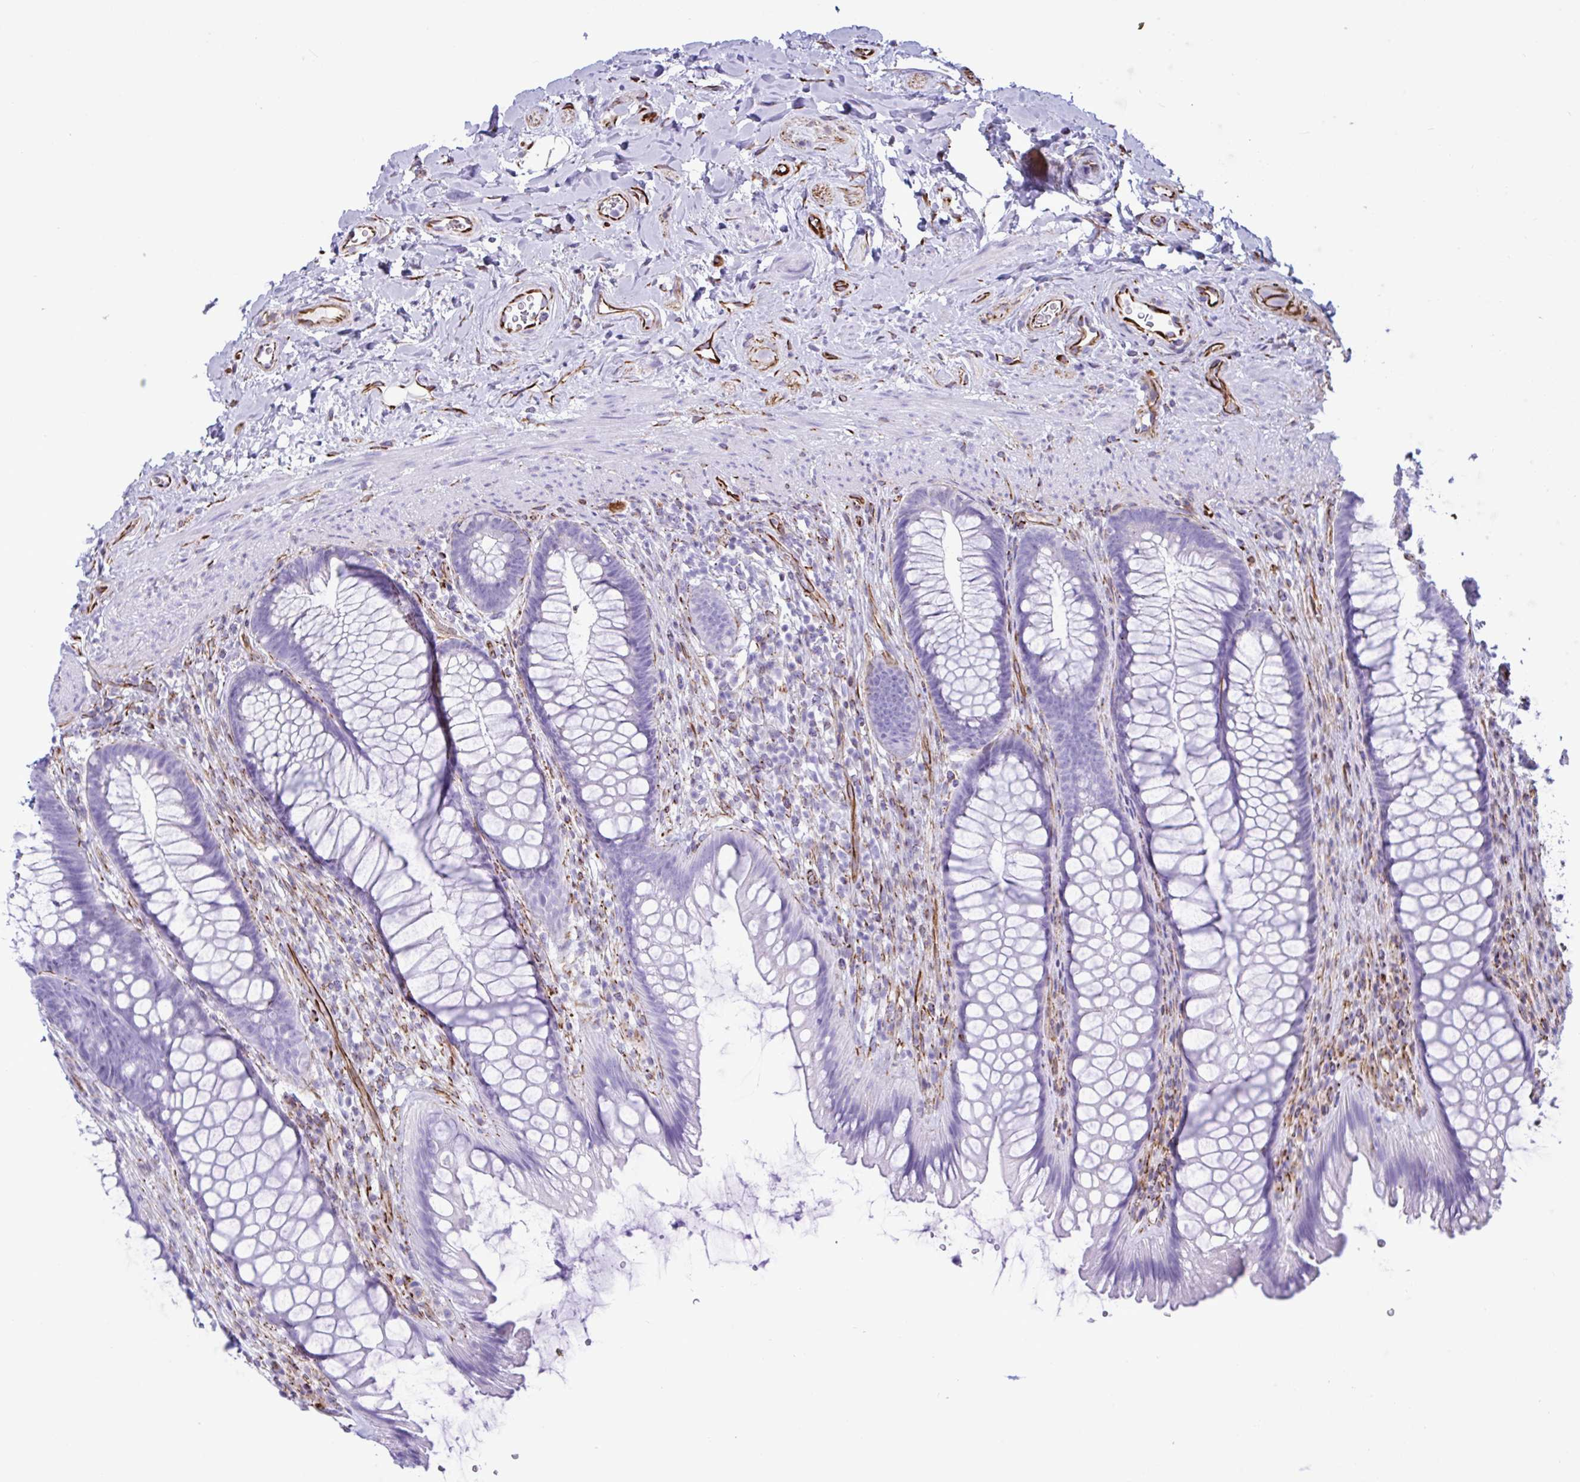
{"staining": {"intensity": "negative", "quantity": "none", "location": "none"}, "tissue": "rectum", "cell_type": "Glandular cells", "image_type": "normal", "snomed": [{"axis": "morphology", "description": "Normal tissue, NOS"}, {"axis": "topography", "description": "Rectum"}], "caption": "This is a micrograph of immunohistochemistry staining of unremarkable rectum, which shows no expression in glandular cells.", "gene": "SMAD5", "patient": {"sex": "male", "age": 53}}